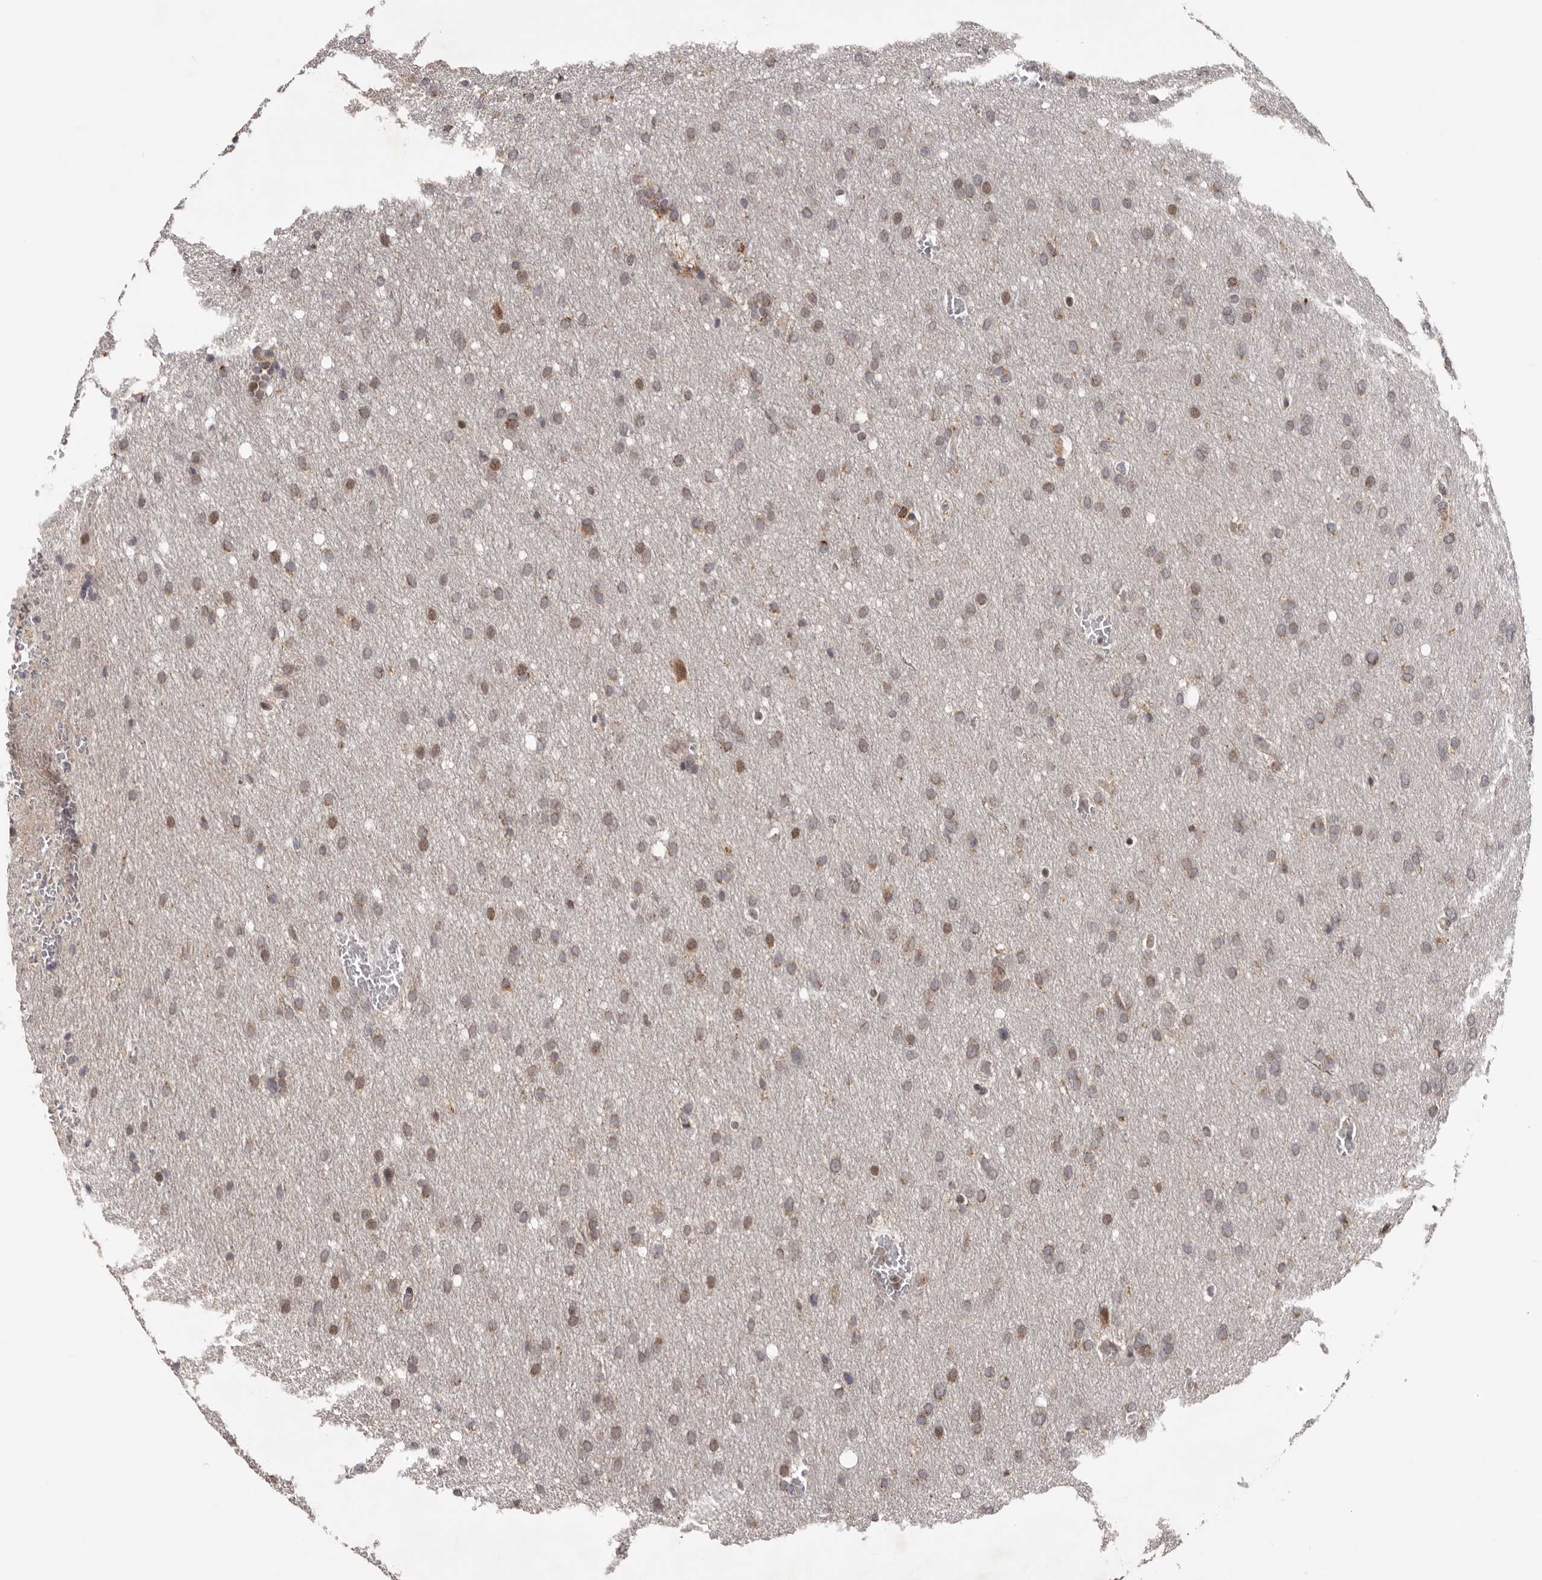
{"staining": {"intensity": "weak", "quantity": ">75%", "location": "cytoplasmic/membranous"}, "tissue": "glioma", "cell_type": "Tumor cells", "image_type": "cancer", "snomed": [{"axis": "morphology", "description": "Glioma, malignant, Low grade"}, {"axis": "topography", "description": "Brain"}], "caption": "A photomicrograph showing weak cytoplasmic/membranous positivity in approximately >75% of tumor cells in low-grade glioma (malignant), as visualized by brown immunohistochemical staining.", "gene": "C17orf99", "patient": {"sex": "female", "age": 37}}